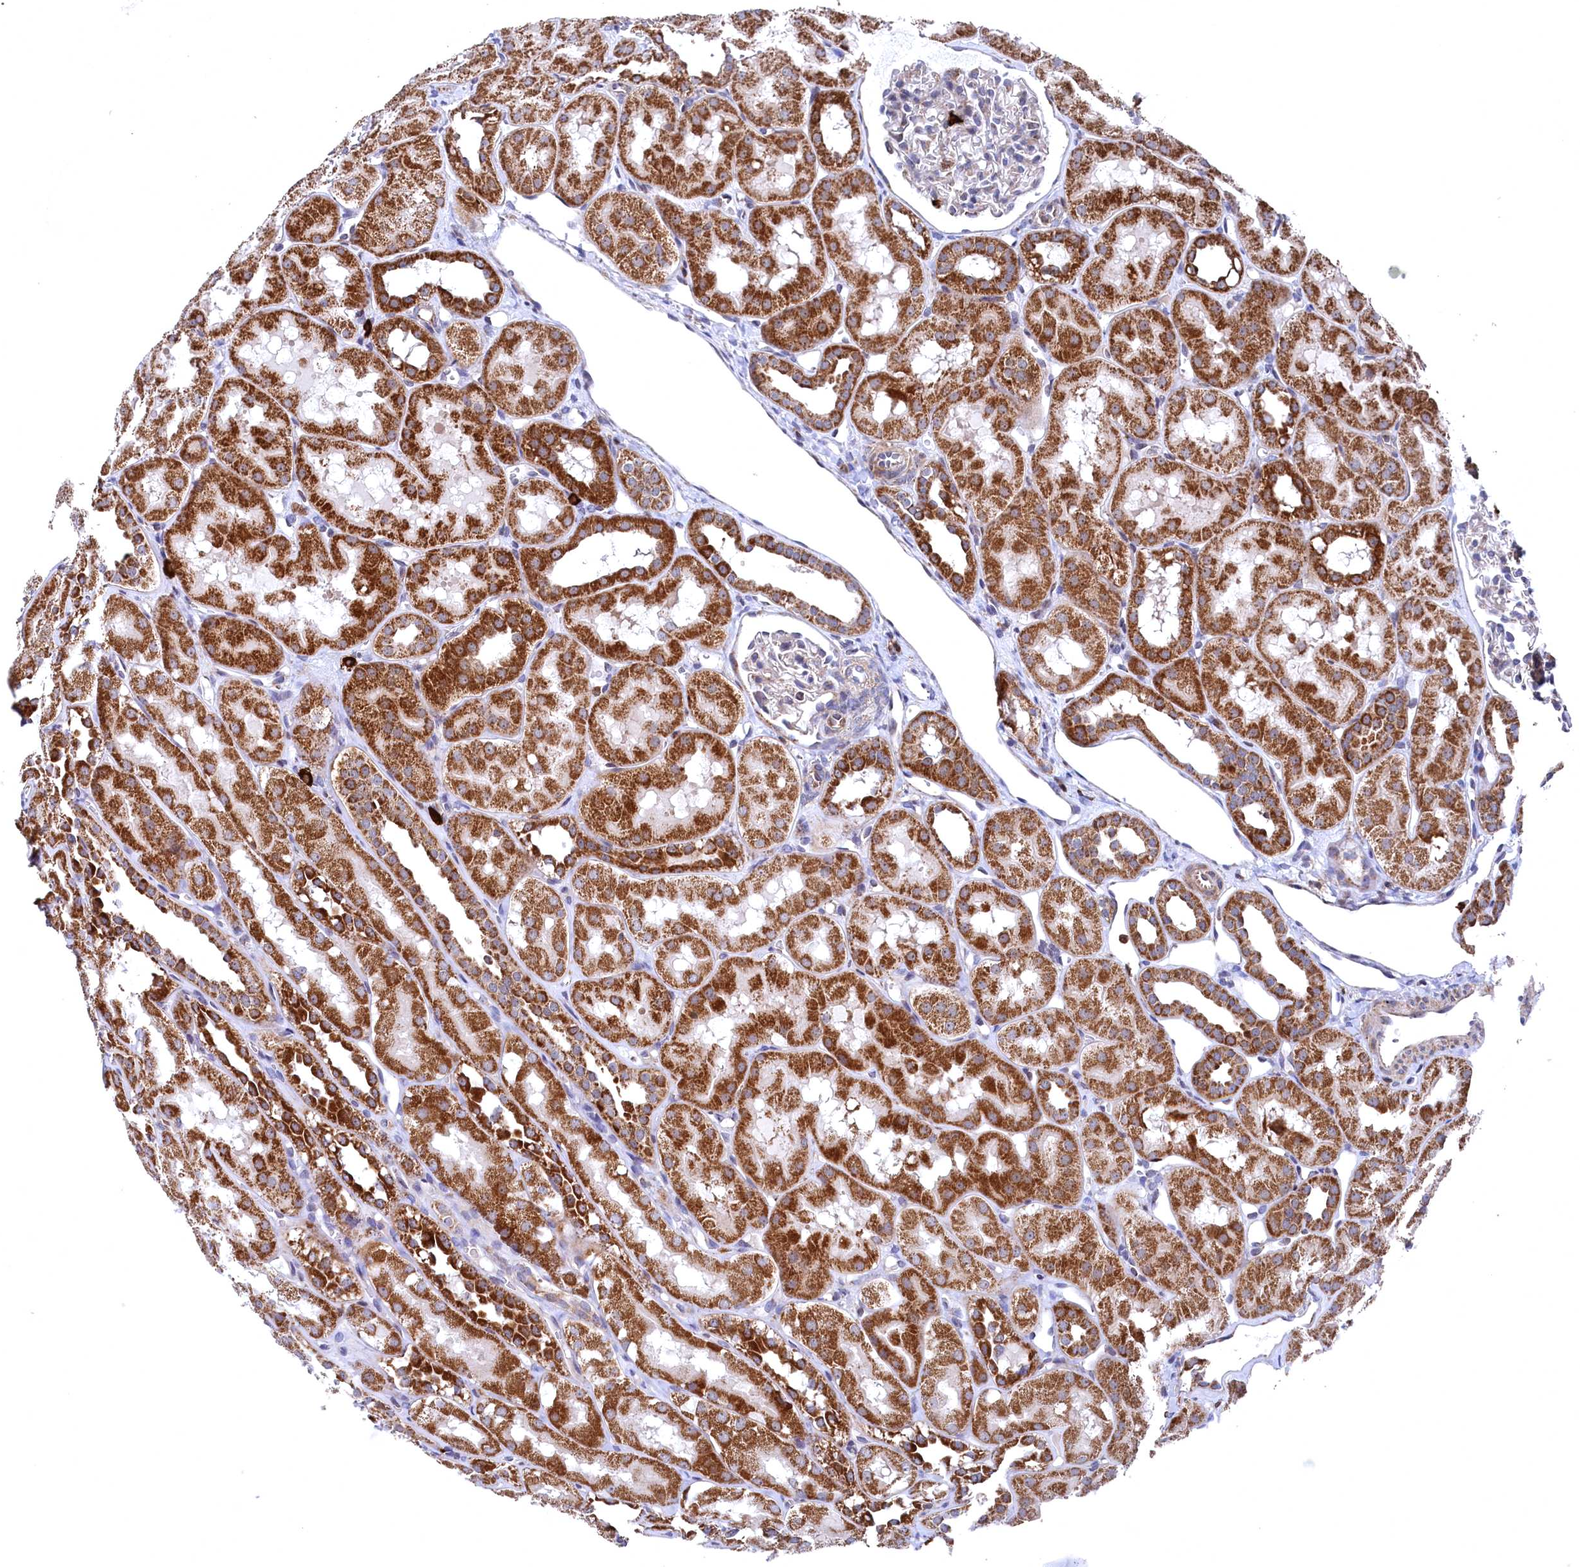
{"staining": {"intensity": "moderate", "quantity": "<25%", "location": "cytoplasmic/membranous"}, "tissue": "kidney", "cell_type": "Cells in glomeruli", "image_type": "normal", "snomed": [{"axis": "morphology", "description": "Normal tissue, NOS"}, {"axis": "topography", "description": "Kidney"}, {"axis": "topography", "description": "Urinary bladder"}], "caption": "Unremarkable kidney was stained to show a protein in brown. There is low levels of moderate cytoplasmic/membranous expression in about <25% of cells in glomeruli. (brown staining indicates protein expression, while blue staining denotes nuclei).", "gene": "CHCHD1", "patient": {"sex": "male", "age": 16}}